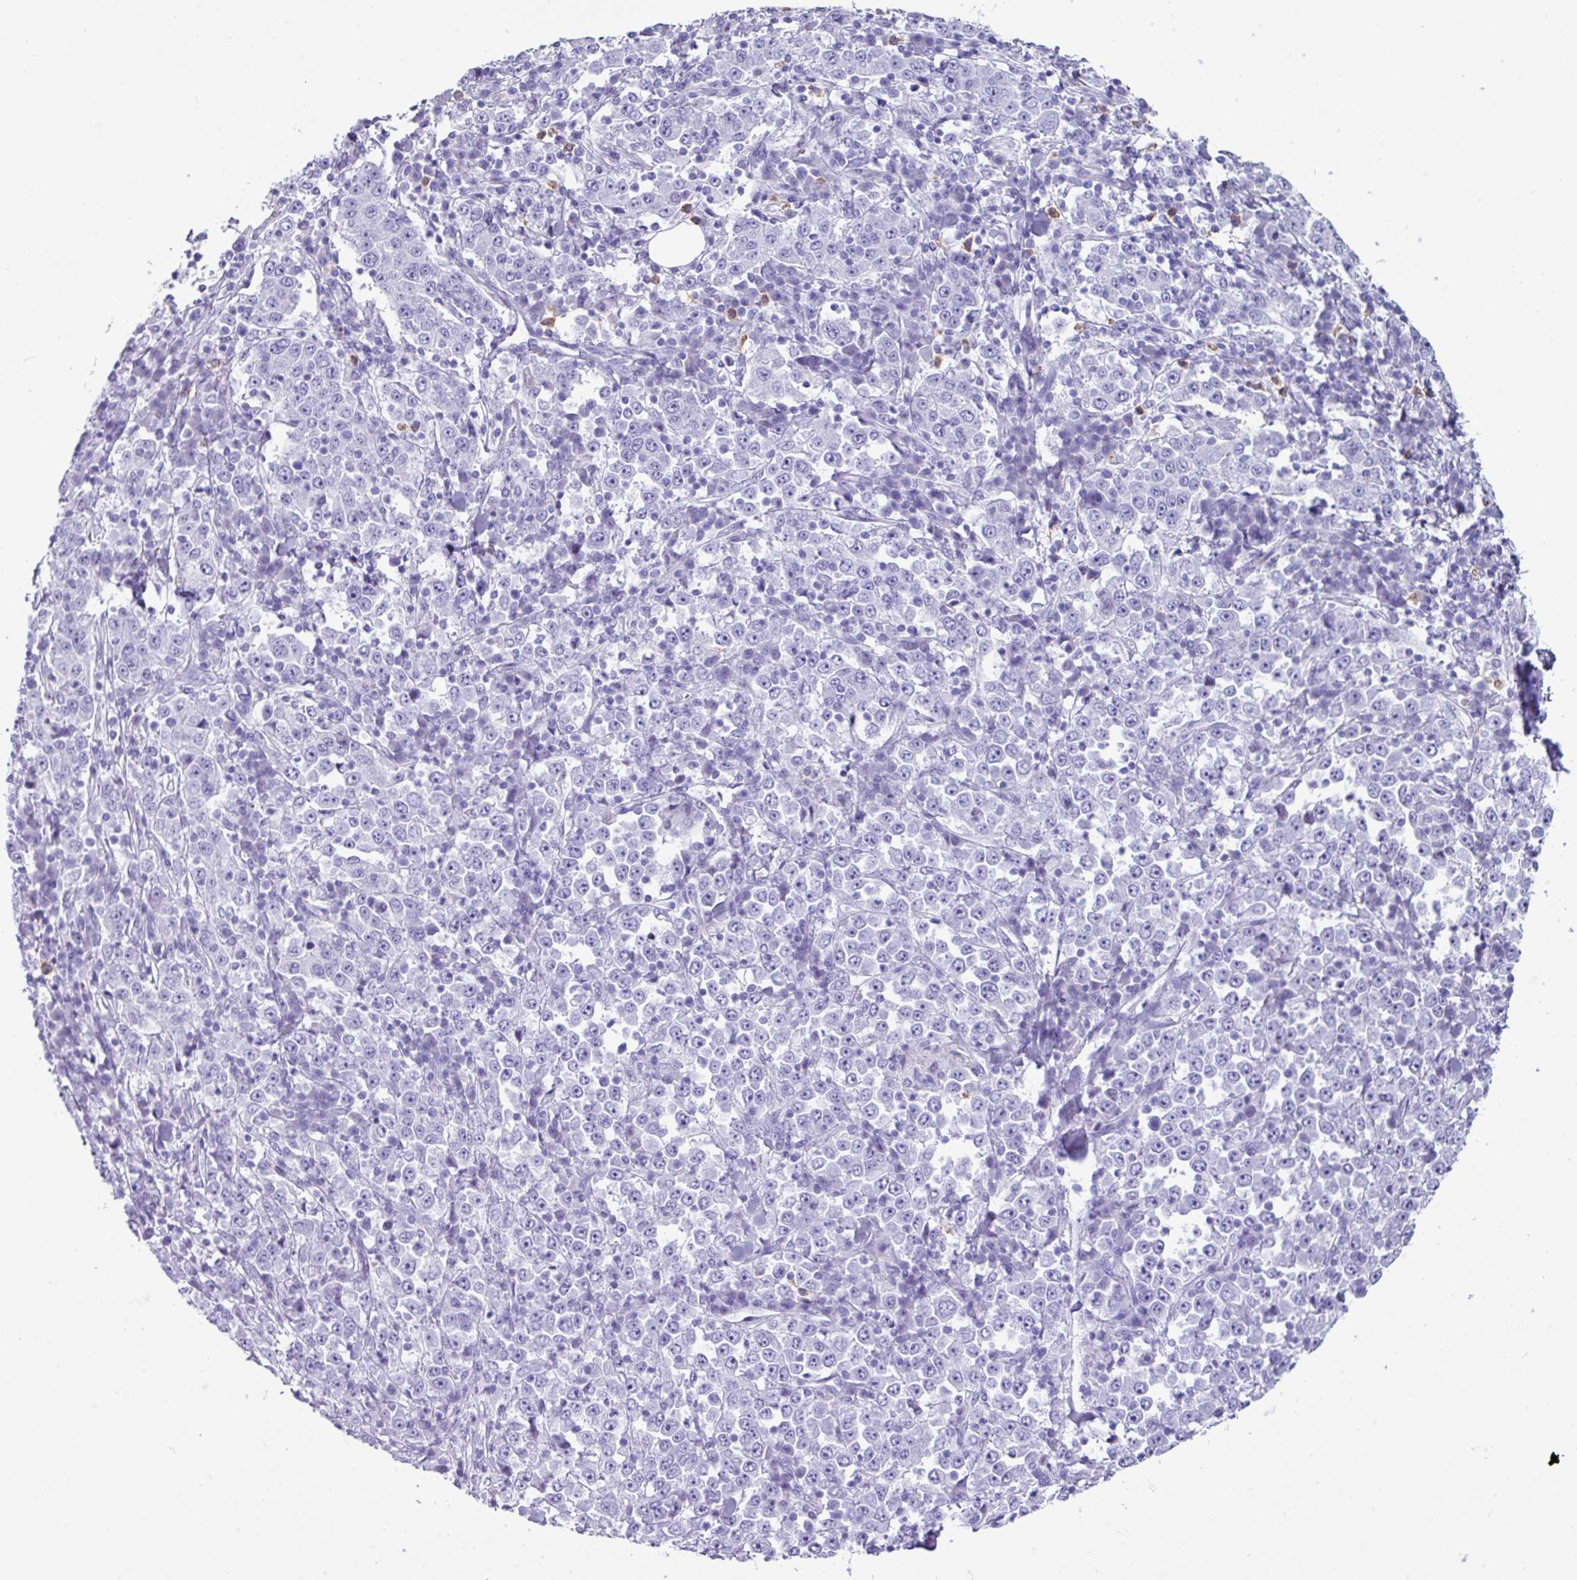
{"staining": {"intensity": "negative", "quantity": "none", "location": "none"}, "tissue": "stomach cancer", "cell_type": "Tumor cells", "image_type": "cancer", "snomed": [{"axis": "morphology", "description": "Normal tissue, NOS"}, {"axis": "morphology", "description": "Adenocarcinoma, NOS"}, {"axis": "topography", "description": "Stomach, upper"}, {"axis": "topography", "description": "Stomach"}], "caption": "Stomach adenocarcinoma was stained to show a protein in brown. There is no significant positivity in tumor cells.", "gene": "ZNF524", "patient": {"sex": "male", "age": 59}}